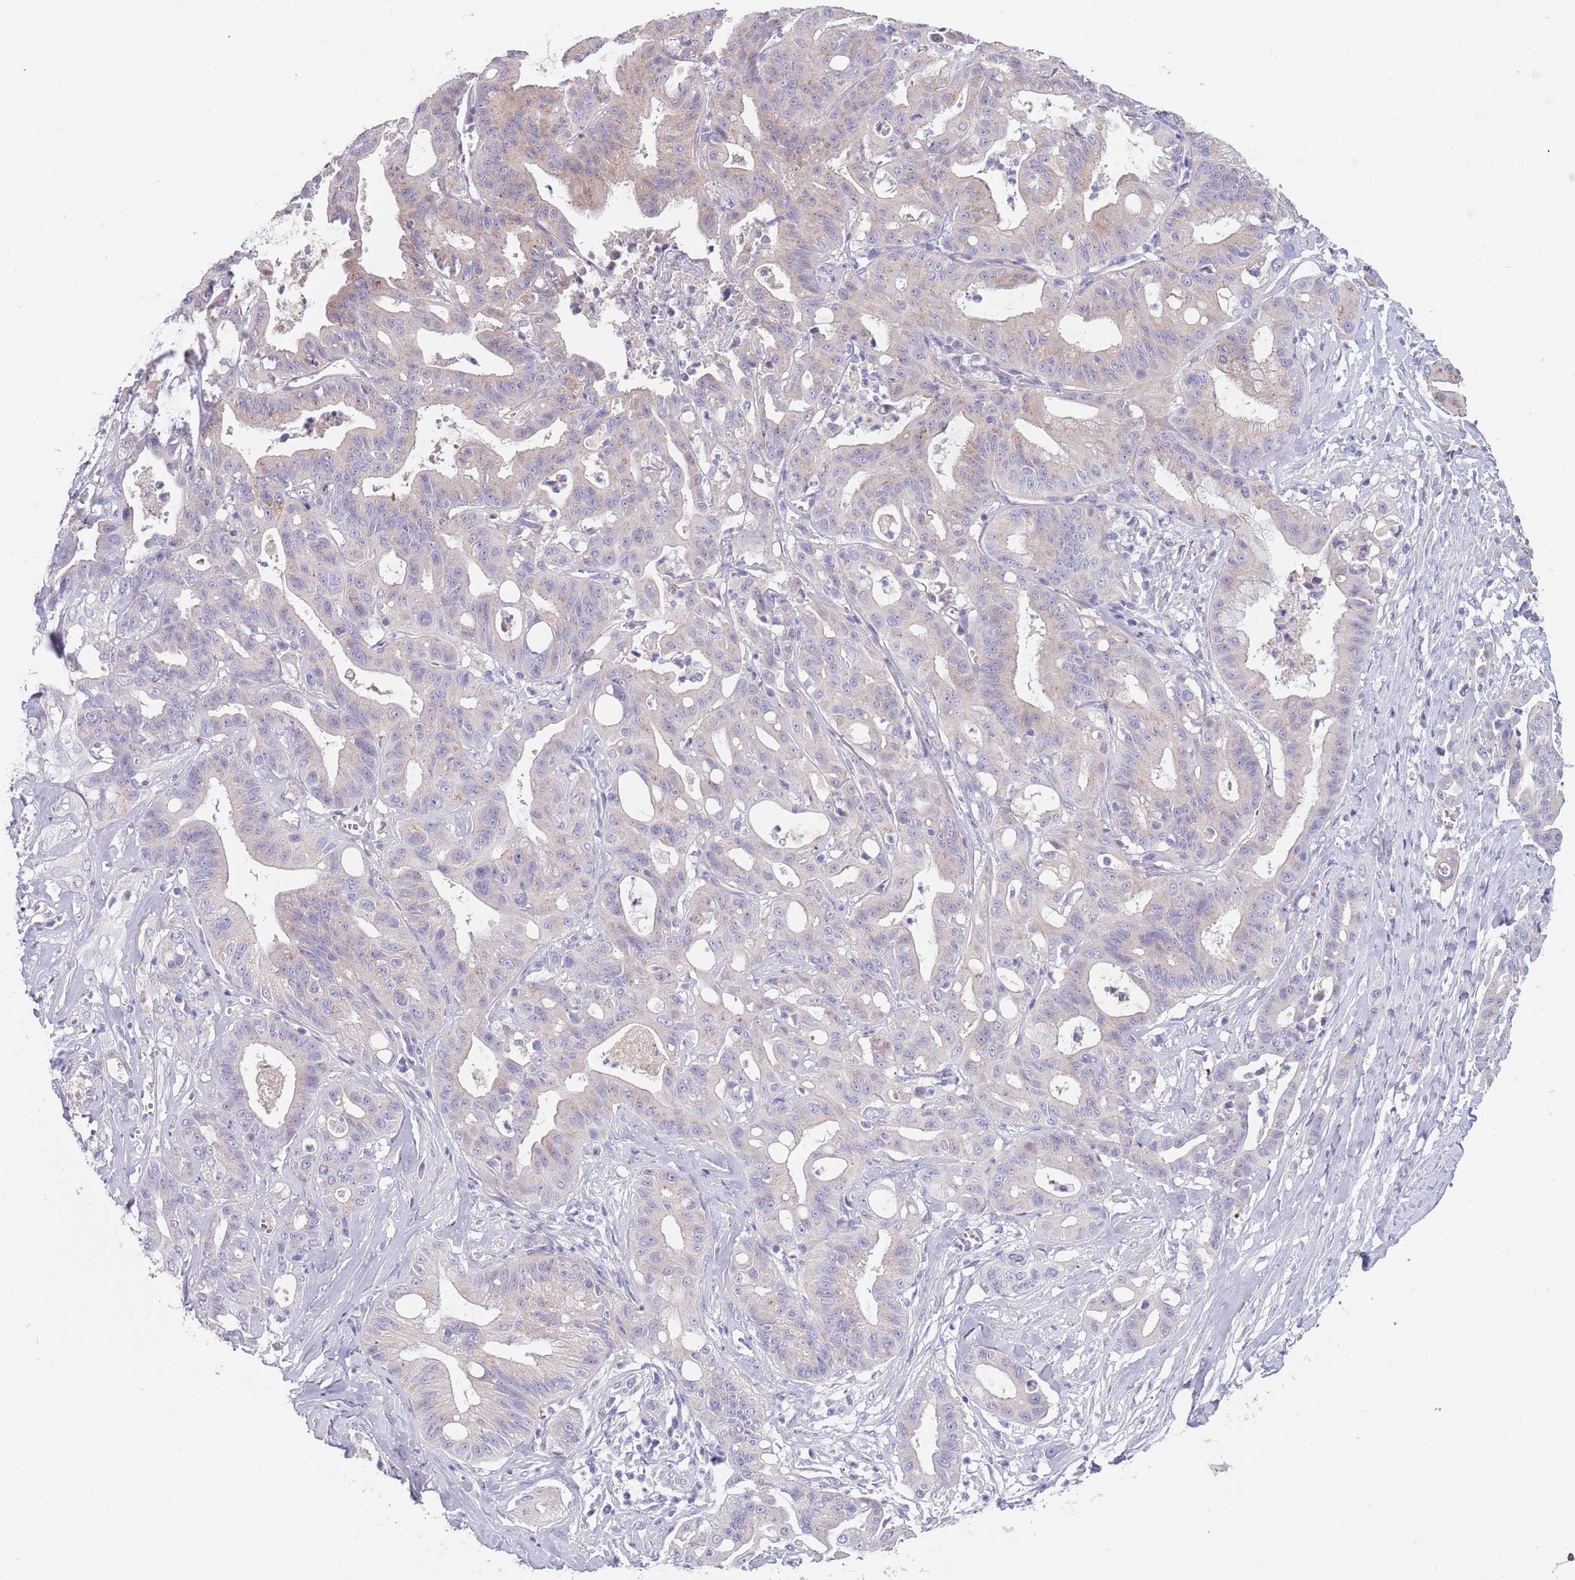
{"staining": {"intensity": "negative", "quantity": "none", "location": "none"}, "tissue": "ovarian cancer", "cell_type": "Tumor cells", "image_type": "cancer", "snomed": [{"axis": "morphology", "description": "Cystadenocarcinoma, mucinous, NOS"}, {"axis": "topography", "description": "Ovary"}], "caption": "IHC image of neoplastic tissue: ovarian cancer (mucinous cystadenocarcinoma) stained with DAB (3,3'-diaminobenzidine) shows no significant protein expression in tumor cells.", "gene": "MAN1C1", "patient": {"sex": "female", "age": 70}}